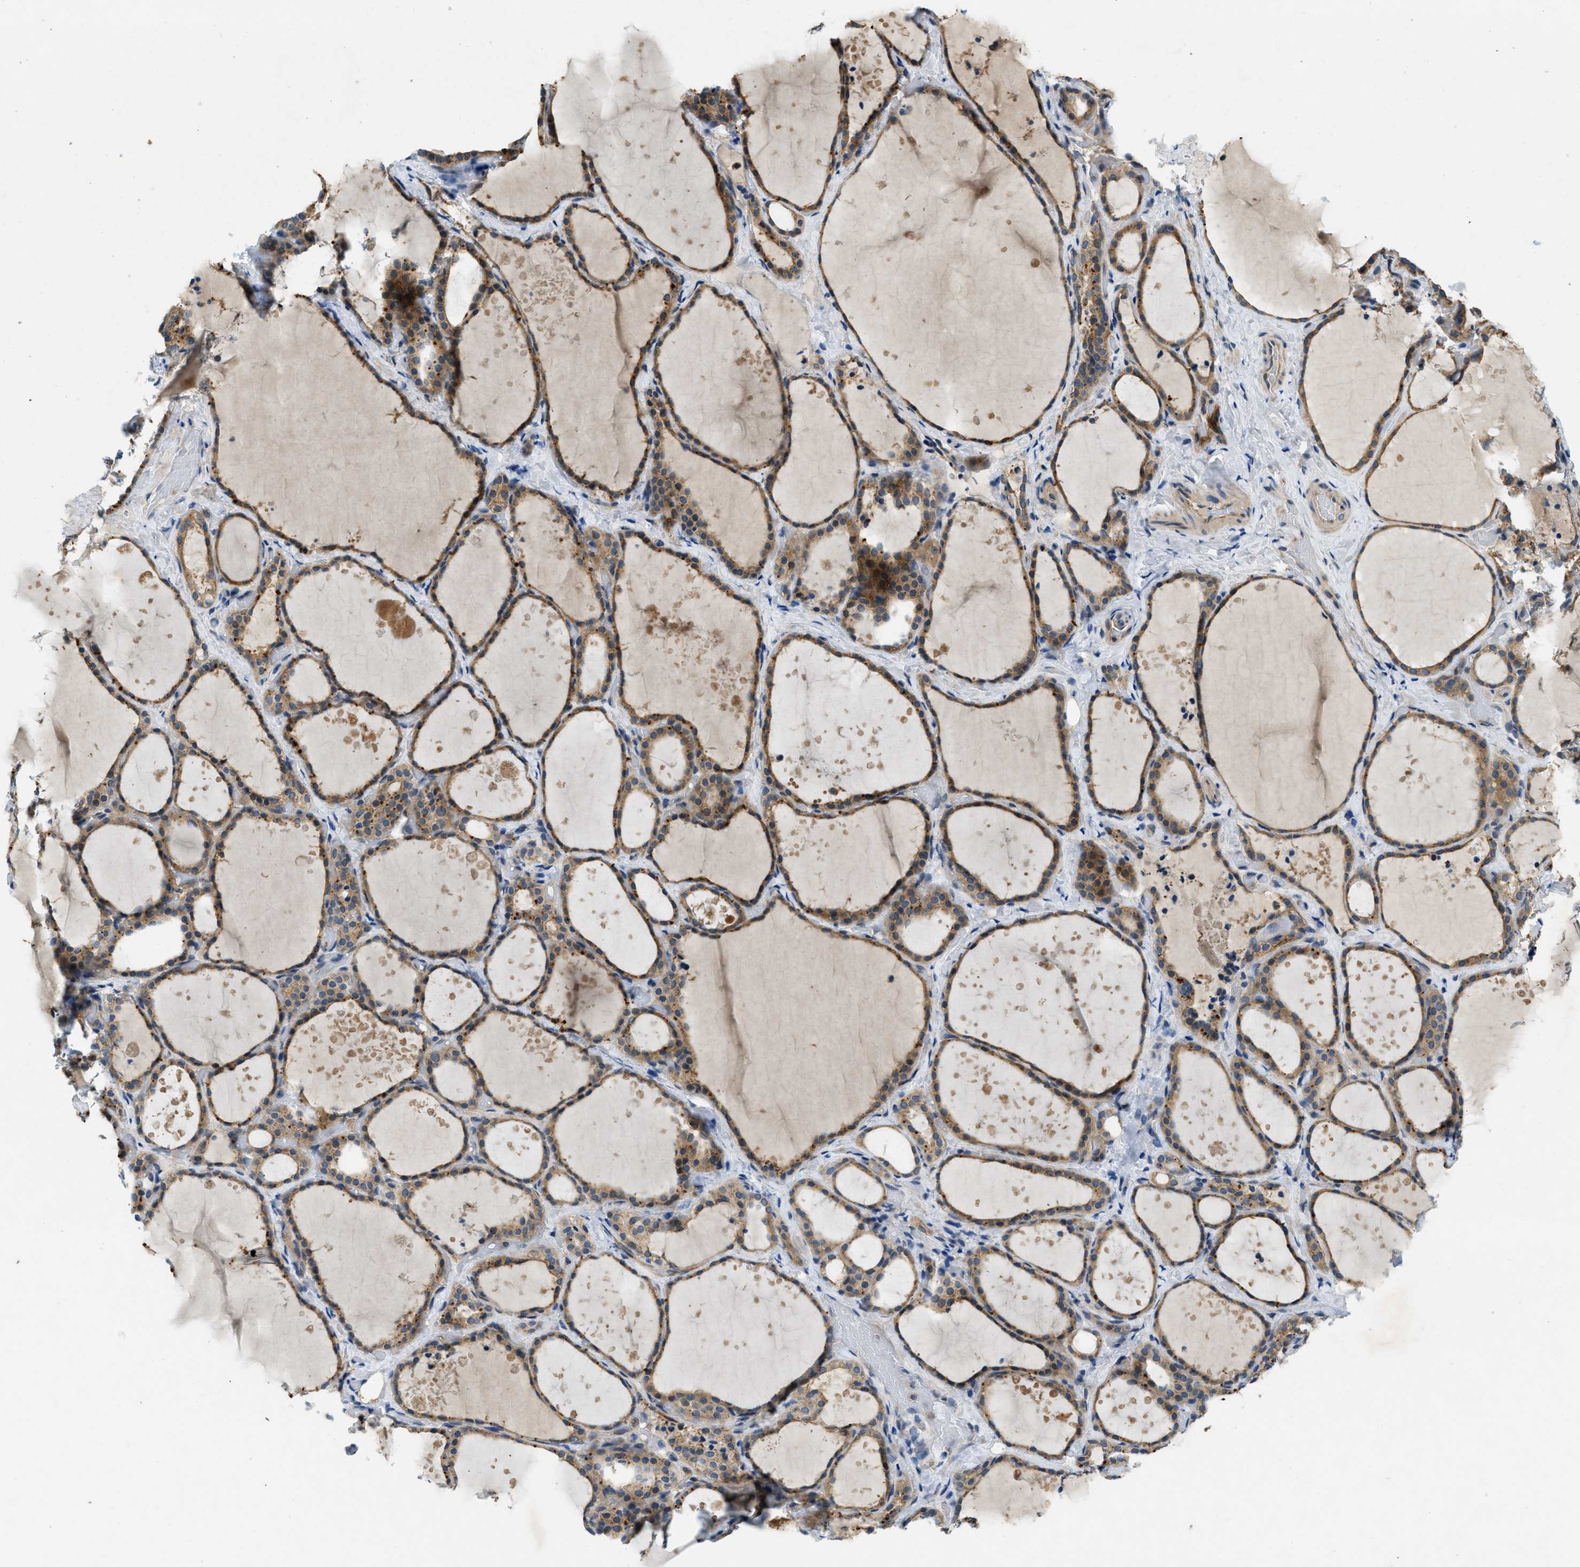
{"staining": {"intensity": "moderate", "quantity": ">75%", "location": "cytoplasmic/membranous"}, "tissue": "thyroid gland", "cell_type": "Glandular cells", "image_type": "normal", "snomed": [{"axis": "morphology", "description": "Normal tissue, NOS"}, {"axis": "topography", "description": "Thyroid gland"}], "caption": "IHC staining of normal thyroid gland, which reveals medium levels of moderate cytoplasmic/membranous staining in approximately >75% of glandular cells indicating moderate cytoplasmic/membranous protein staining. The staining was performed using DAB (brown) for protein detection and nuclei were counterstained in hematoxylin (blue).", "gene": "RIPK2", "patient": {"sex": "female", "age": 44}}